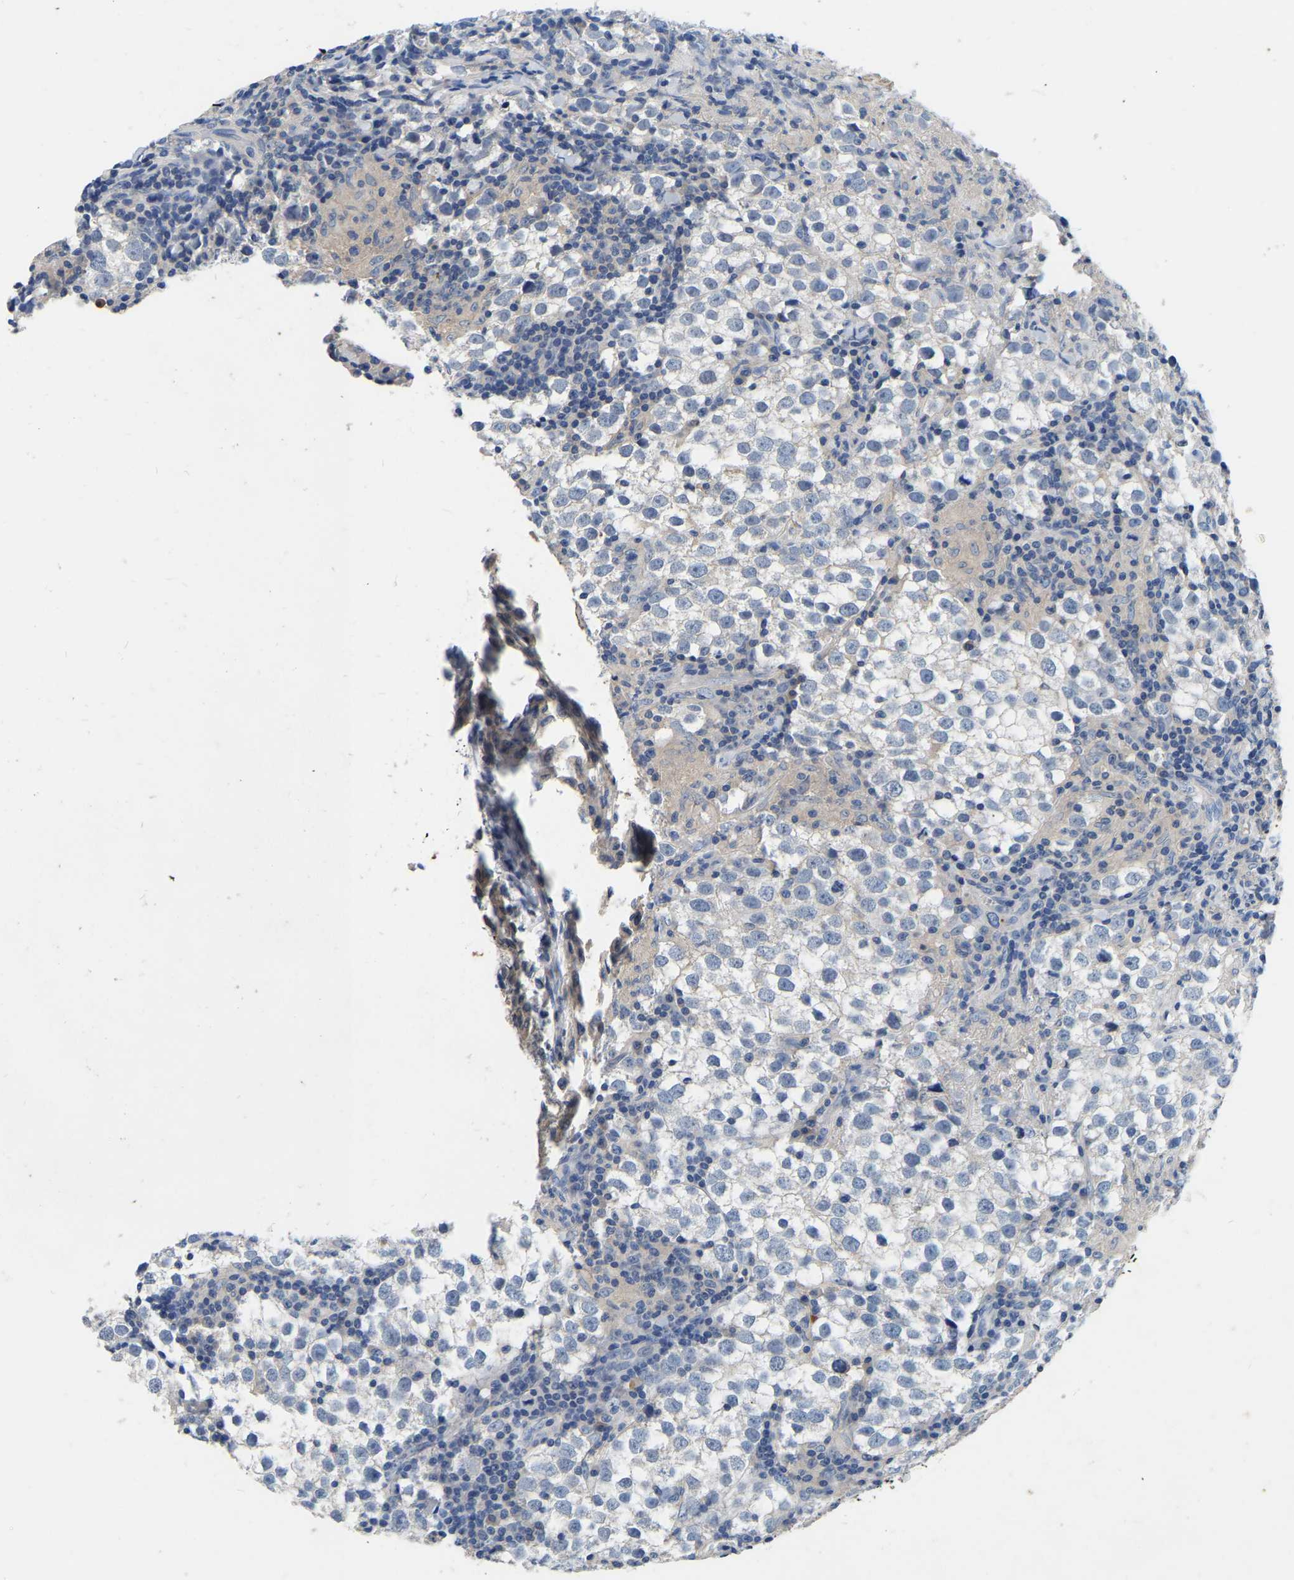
{"staining": {"intensity": "negative", "quantity": "none", "location": "none"}, "tissue": "testis cancer", "cell_type": "Tumor cells", "image_type": "cancer", "snomed": [{"axis": "morphology", "description": "Seminoma, NOS"}, {"axis": "morphology", "description": "Carcinoma, Embryonal, NOS"}, {"axis": "topography", "description": "Testis"}], "caption": "Tumor cells show no significant expression in testis cancer (seminoma). (DAB immunohistochemistry (IHC) with hematoxylin counter stain).", "gene": "RAB27B", "patient": {"sex": "male", "age": 36}}